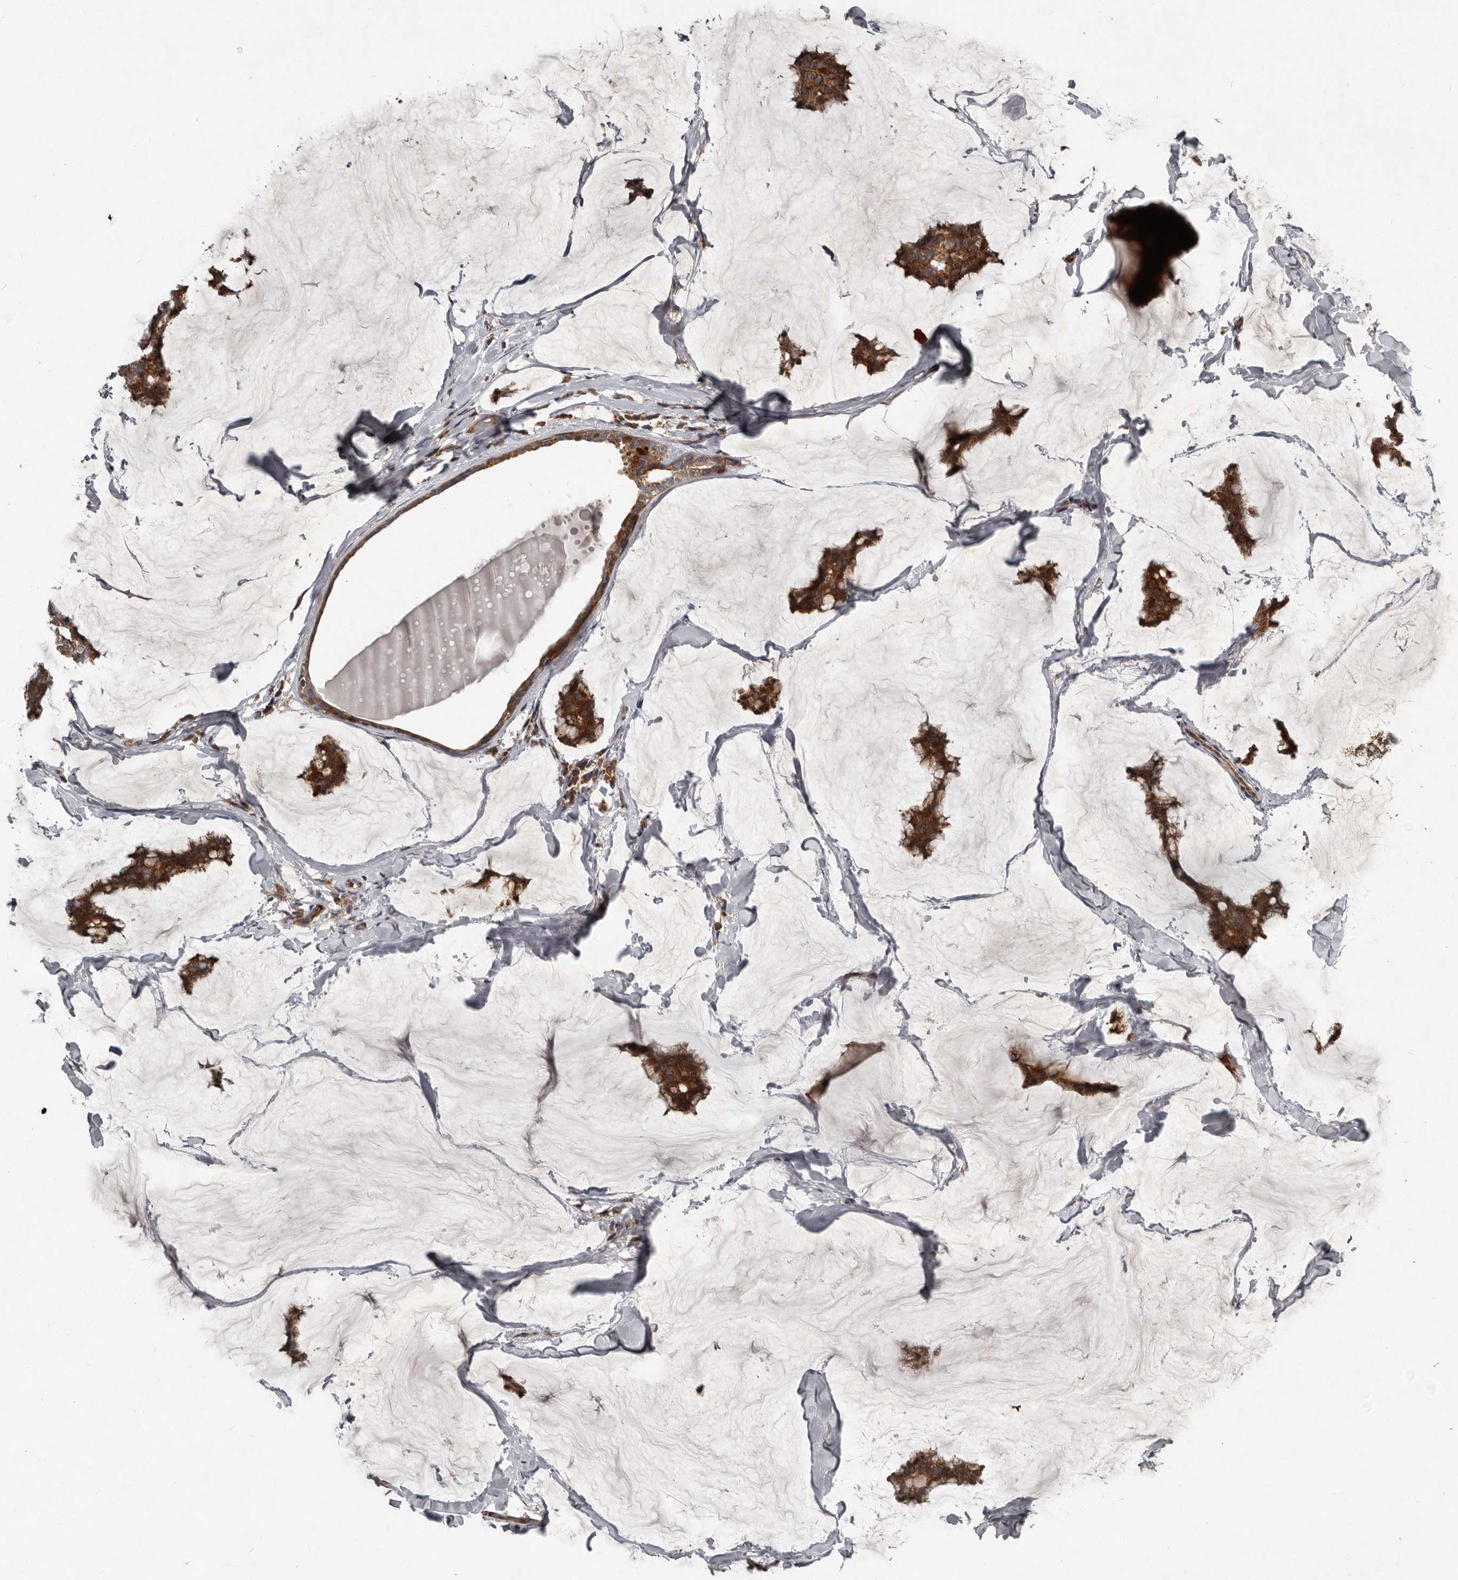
{"staining": {"intensity": "strong", "quantity": ">75%", "location": "cytoplasmic/membranous"}, "tissue": "breast cancer", "cell_type": "Tumor cells", "image_type": "cancer", "snomed": [{"axis": "morphology", "description": "Duct carcinoma"}, {"axis": "topography", "description": "Breast"}], "caption": "Breast invasive ductal carcinoma stained with a brown dye demonstrates strong cytoplasmic/membranous positive positivity in about >75% of tumor cells.", "gene": "FBXO31", "patient": {"sex": "female", "age": 93}}